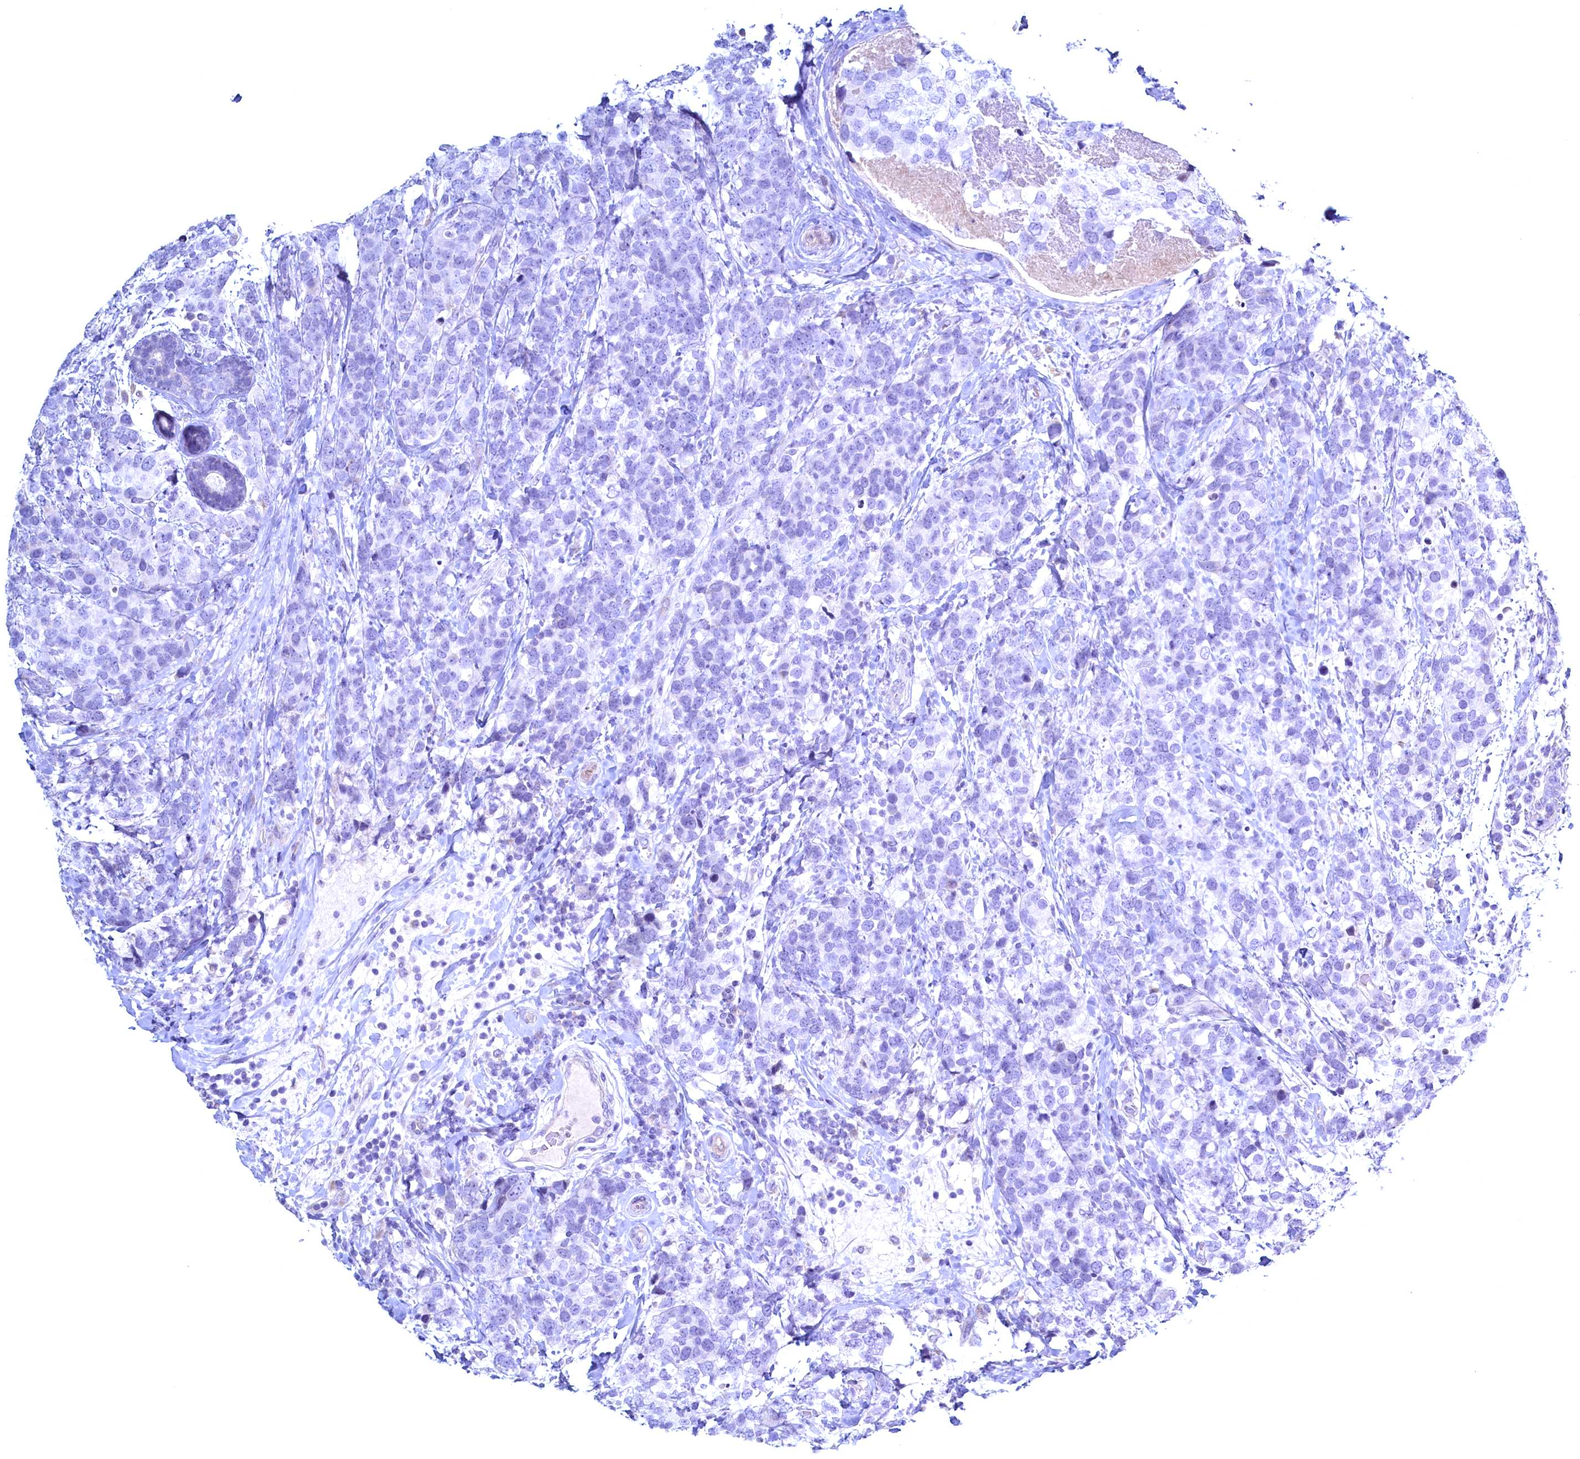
{"staining": {"intensity": "negative", "quantity": "none", "location": "none"}, "tissue": "breast cancer", "cell_type": "Tumor cells", "image_type": "cancer", "snomed": [{"axis": "morphology", "description": "Lobular carcinoma"}, {"axis": "topography", "description": "Breast"}], "caption": "This is an IHC histopathology image of lobular carcinoma (breast). There is no expression in tumor cells.", "gene": "MAP1LC3A", "patient": {"sex": "female", "age": 59}}